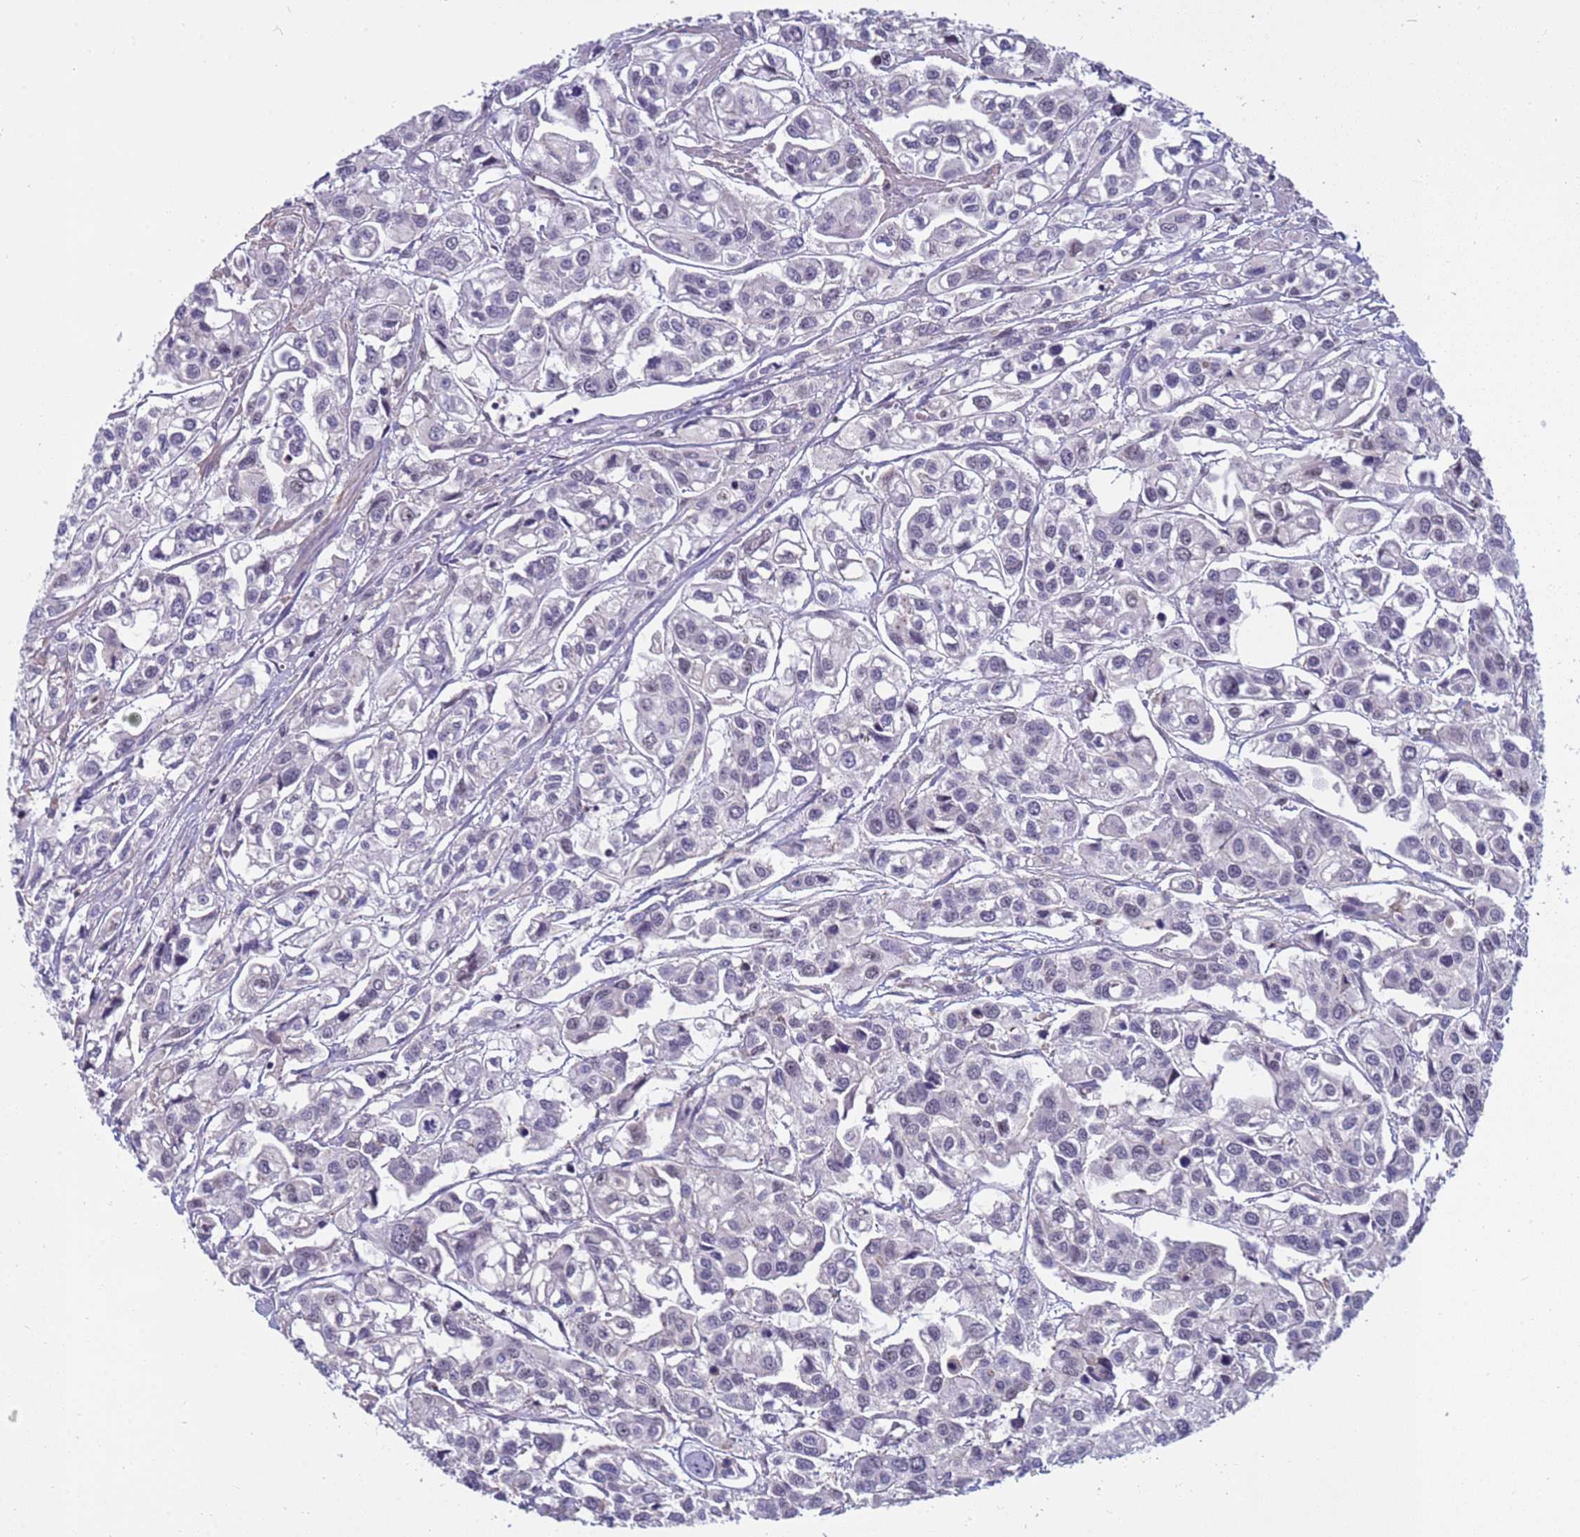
{"staining": {"intensity": "negative", "quantity": "none", "location": "none"}, "tissue": "urothelial cancer", "cell_type": "Tumor cells", "image_type": "cancer", "snomed": [{"axis": "morphology", "description": "Urothelial carcinoma, High grade"}, {"axis": "topography", "description": "Urinary bladder"}], "caption": "Immunohistochemistry of human high-grade urothelial carcinoma exhibits no positivity in tumor cells. (DAB immunohistochemistry (IHC) visualized using brightfield microscopy, high magnification).", "gene": "NSL1", "patient": {"sex": "male", "age": 67}}